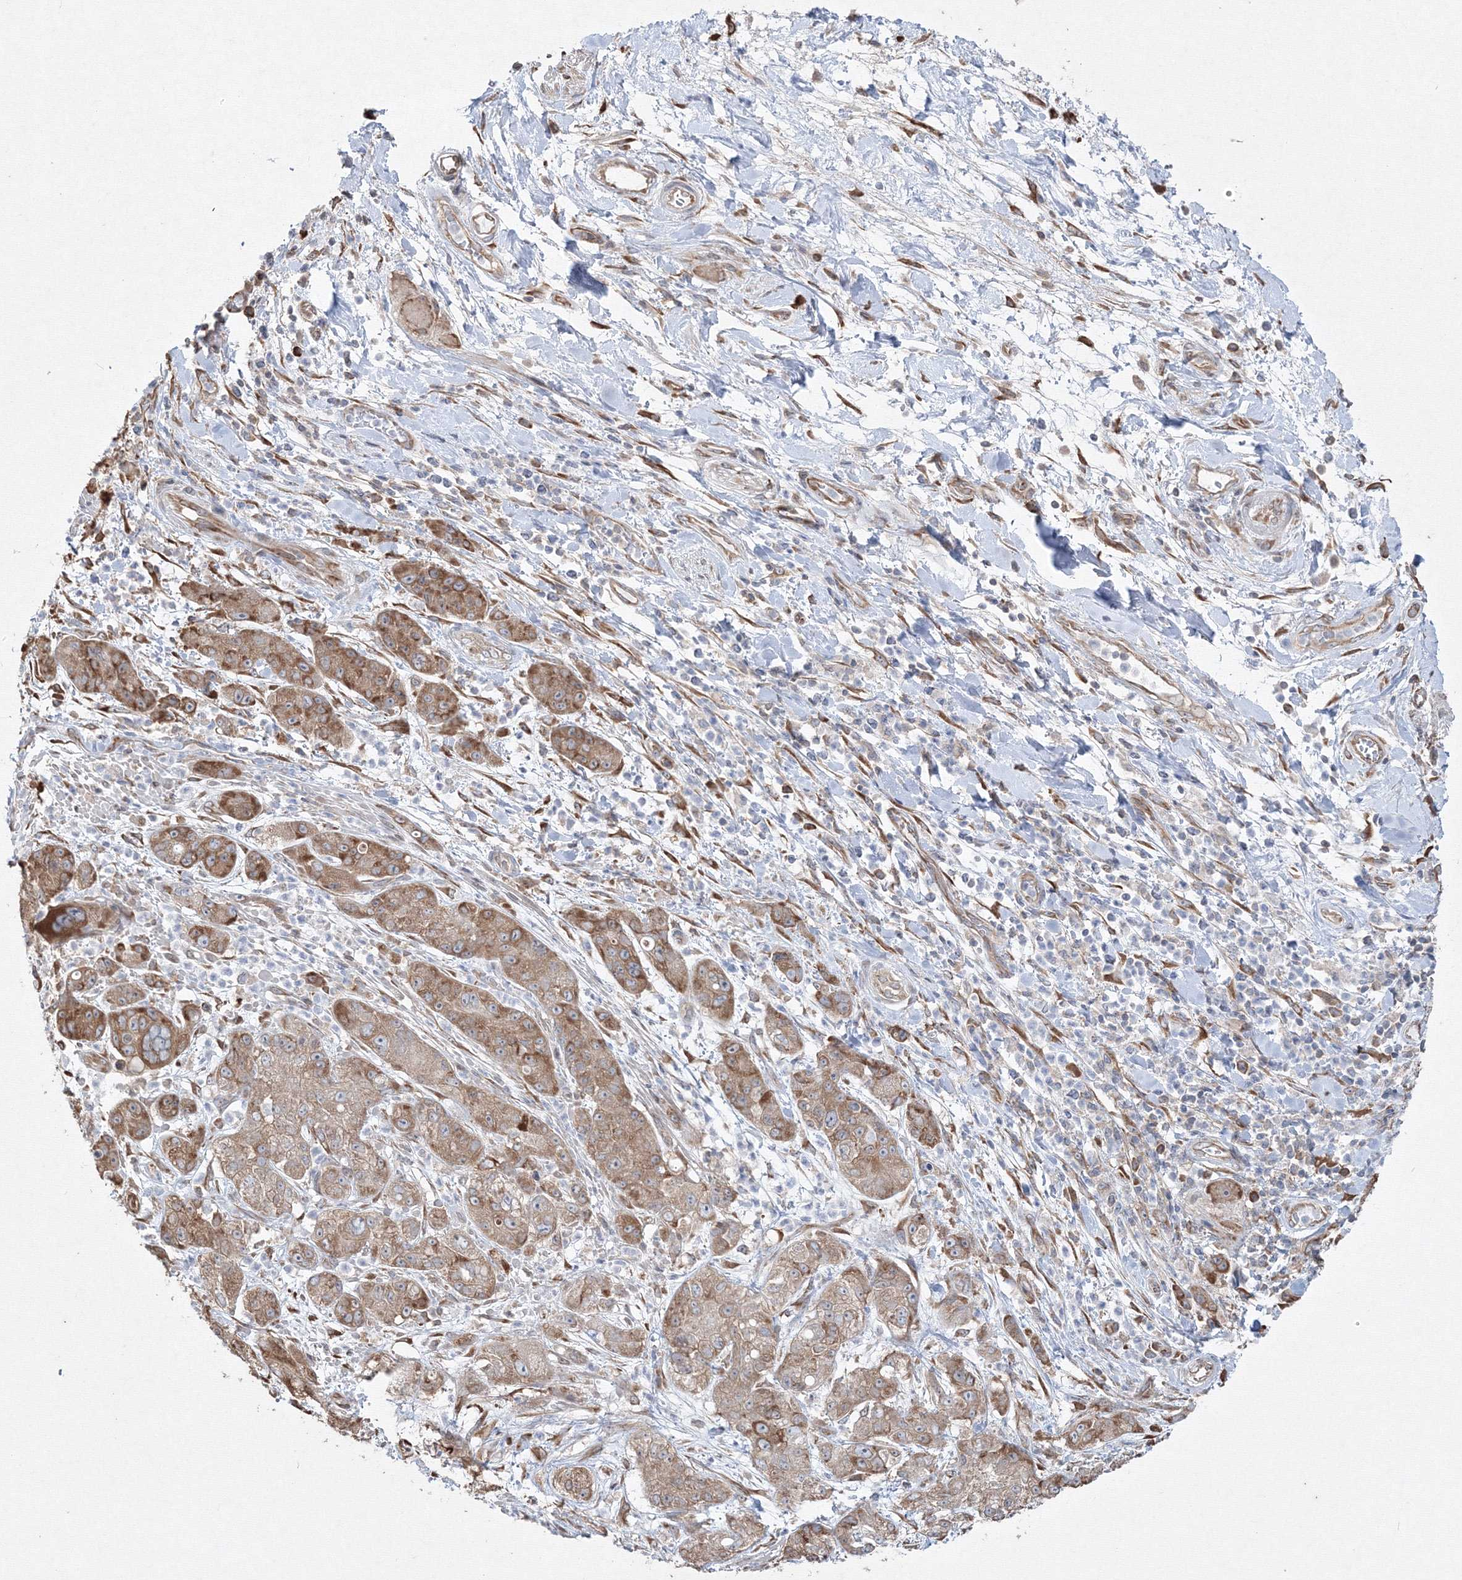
{"staining": {"intensity": "moderate", "quantity": ">75%", "location": "cytoplasmic/membranous"}, "tissue": "pancreatic cancer", "cell_type": "Tumor cells", "image_type": "cancer", "snomed": [{"axis": "morphology", "description": "Adenocarcinoma, NOS"}, {"axis": "topography", "description": "Pancreas"}], "caption": "Protein staining of pancreatic cancer tissue demonstrates moderate cytoplasmic/membranous positivity in approximately >75% of tumor cells. The staining was performed using DAB, with brown indicating positive protein expression. Nuclei are stained blue with hematoxylin.", "gene": "FBXL8", "patient": {"sex": "female", "age": 78}}